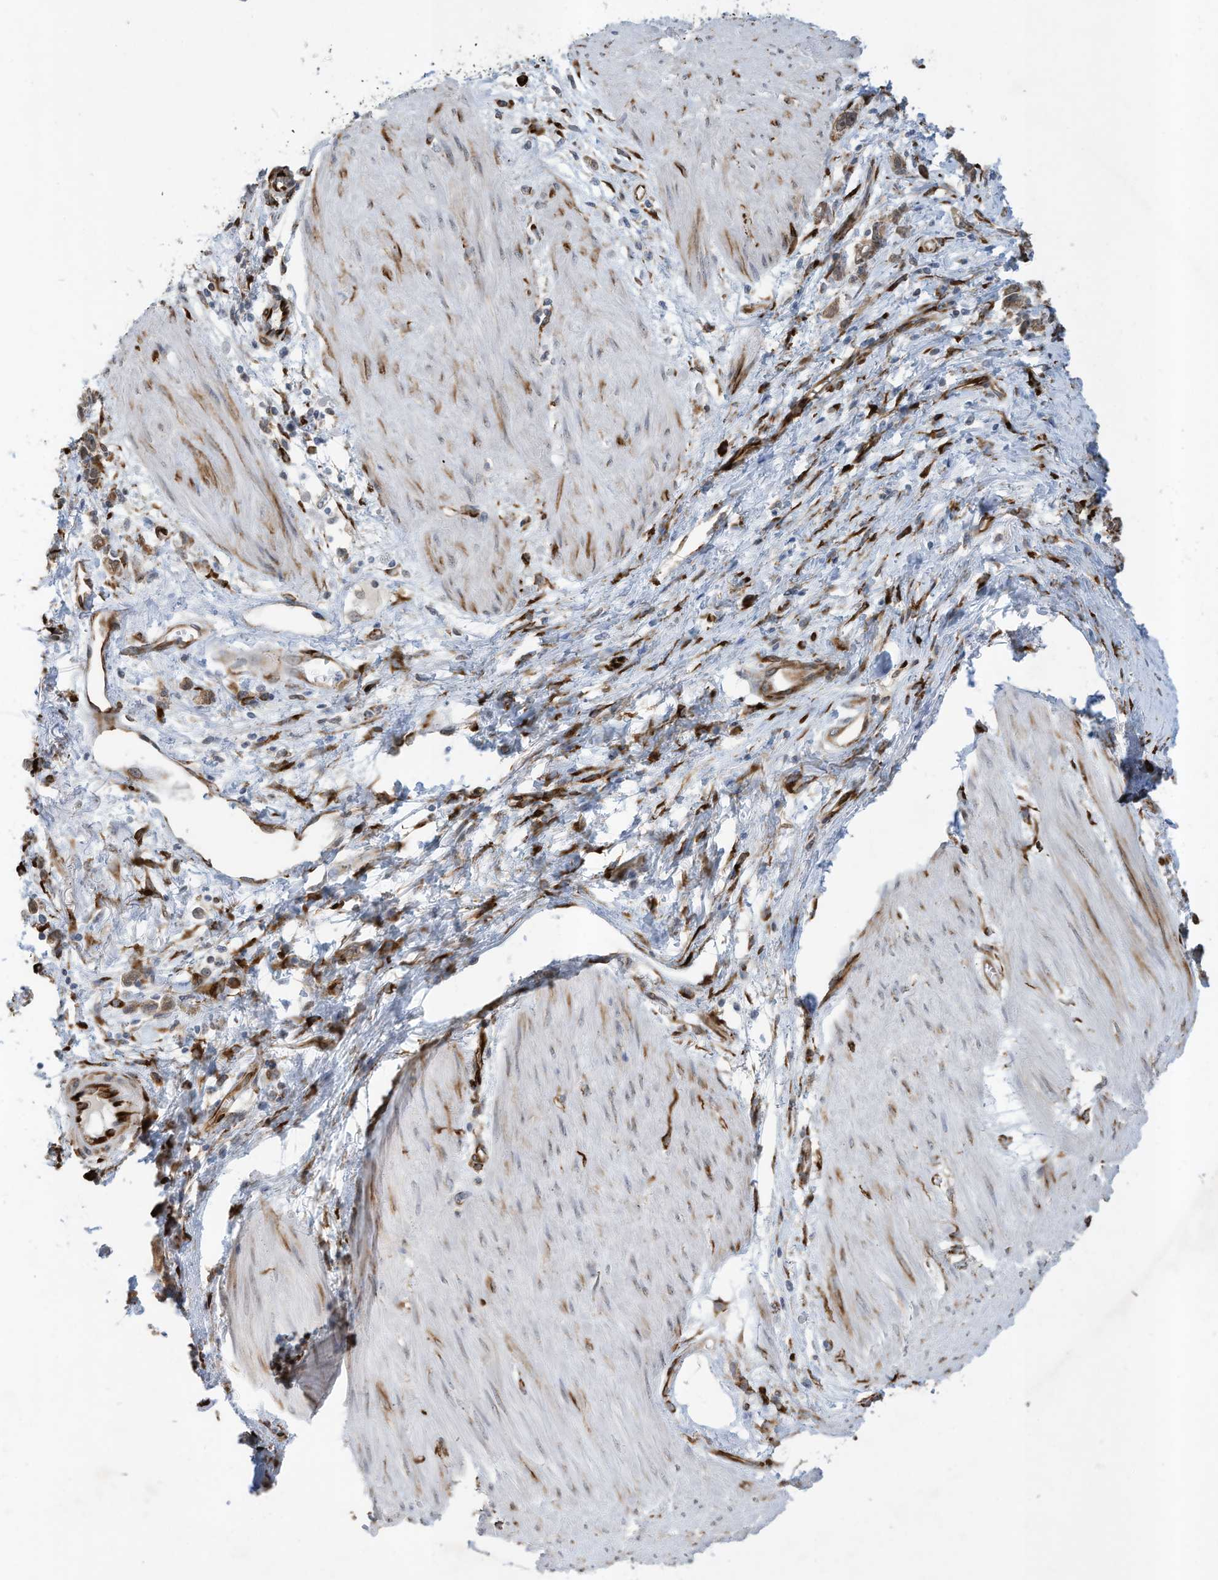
{"staining": {"intensity": "weak", "quantity": "25%-75%", "location": "cytoplasmic/membranous"}, "tissue": "stomach cancer", "cell_type": "Tumor cells", "image_type": "cancer", "snomed": [{"axis": "morphology", "description": "Adenocarcinoma, NOS"}, {"axis": "topography", "description": "Stomach"}], "caption": "The histopathology image demonstrates staining of stomach cancer, revealing weak cytoplasmic/membranous protein positivity (brown color) within tumor cells. Using DAB (3,3'-diaminobenzidine) (brown) and hematoxylin (blue) stains, captured at high magnification using brightfield microscopy.", "gene": "ZBTB45", "patient": {"sex": "female", "age": 76}}